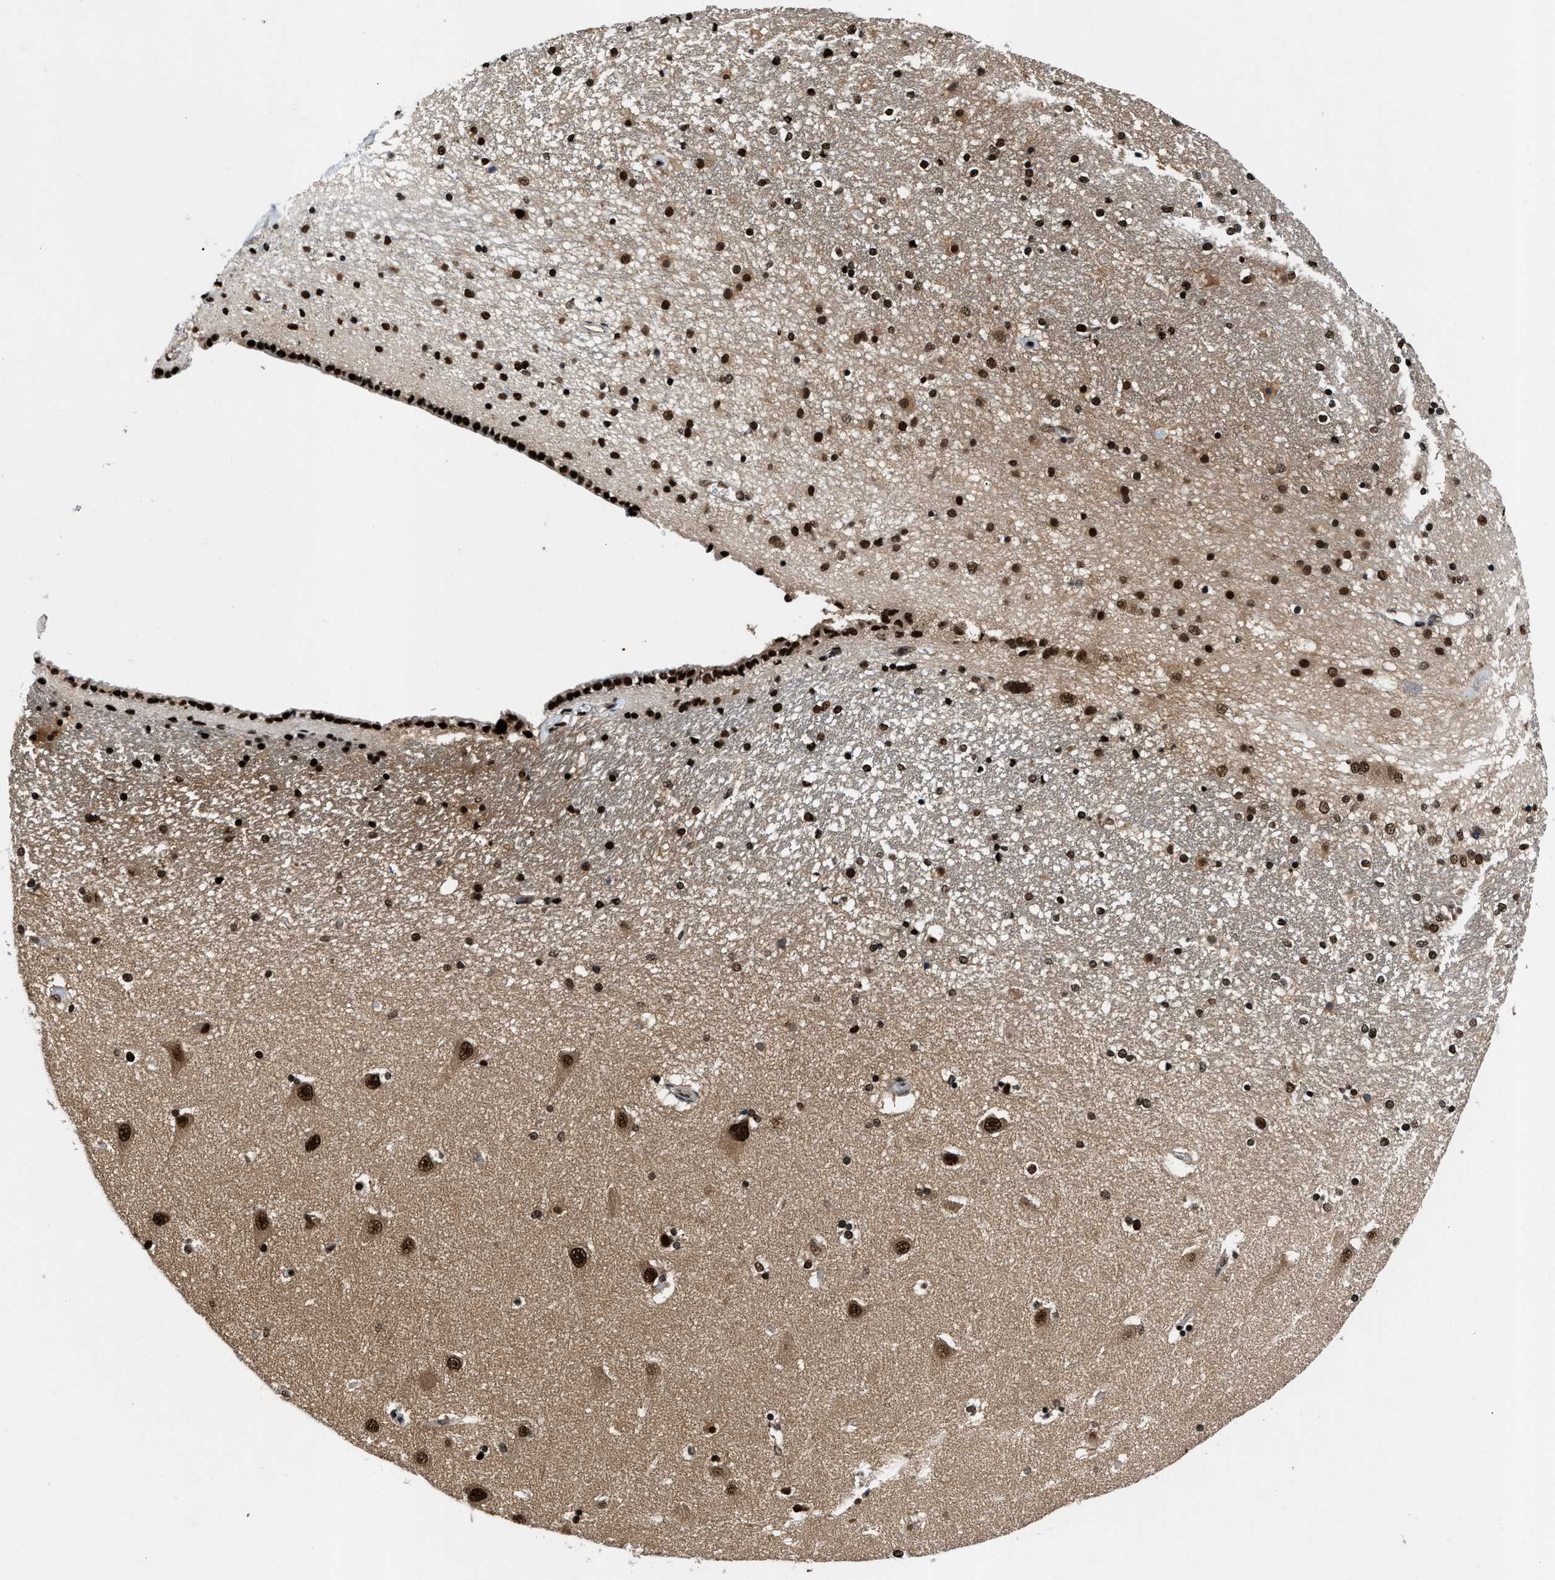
{"staining": {"intensity": "strong", "quantity": ">75%", "location": "nuclear"}, "tissue": "hippocampus", "cell_type": "Glial cells", "image_type": "normal", "snomed": [{"axis": "morphology", "description": "Normal tissue, NOS"}, {"axis": "topography", "description": "Hippocampus"}], "caption": "Approximately >75% of glial cells in normal human hippocampus show strong nuclear protein expression as visualized by brown immunohistochemical staining.", "gene": "SAFB", "patient": {"sex": "female", "age": 54}}